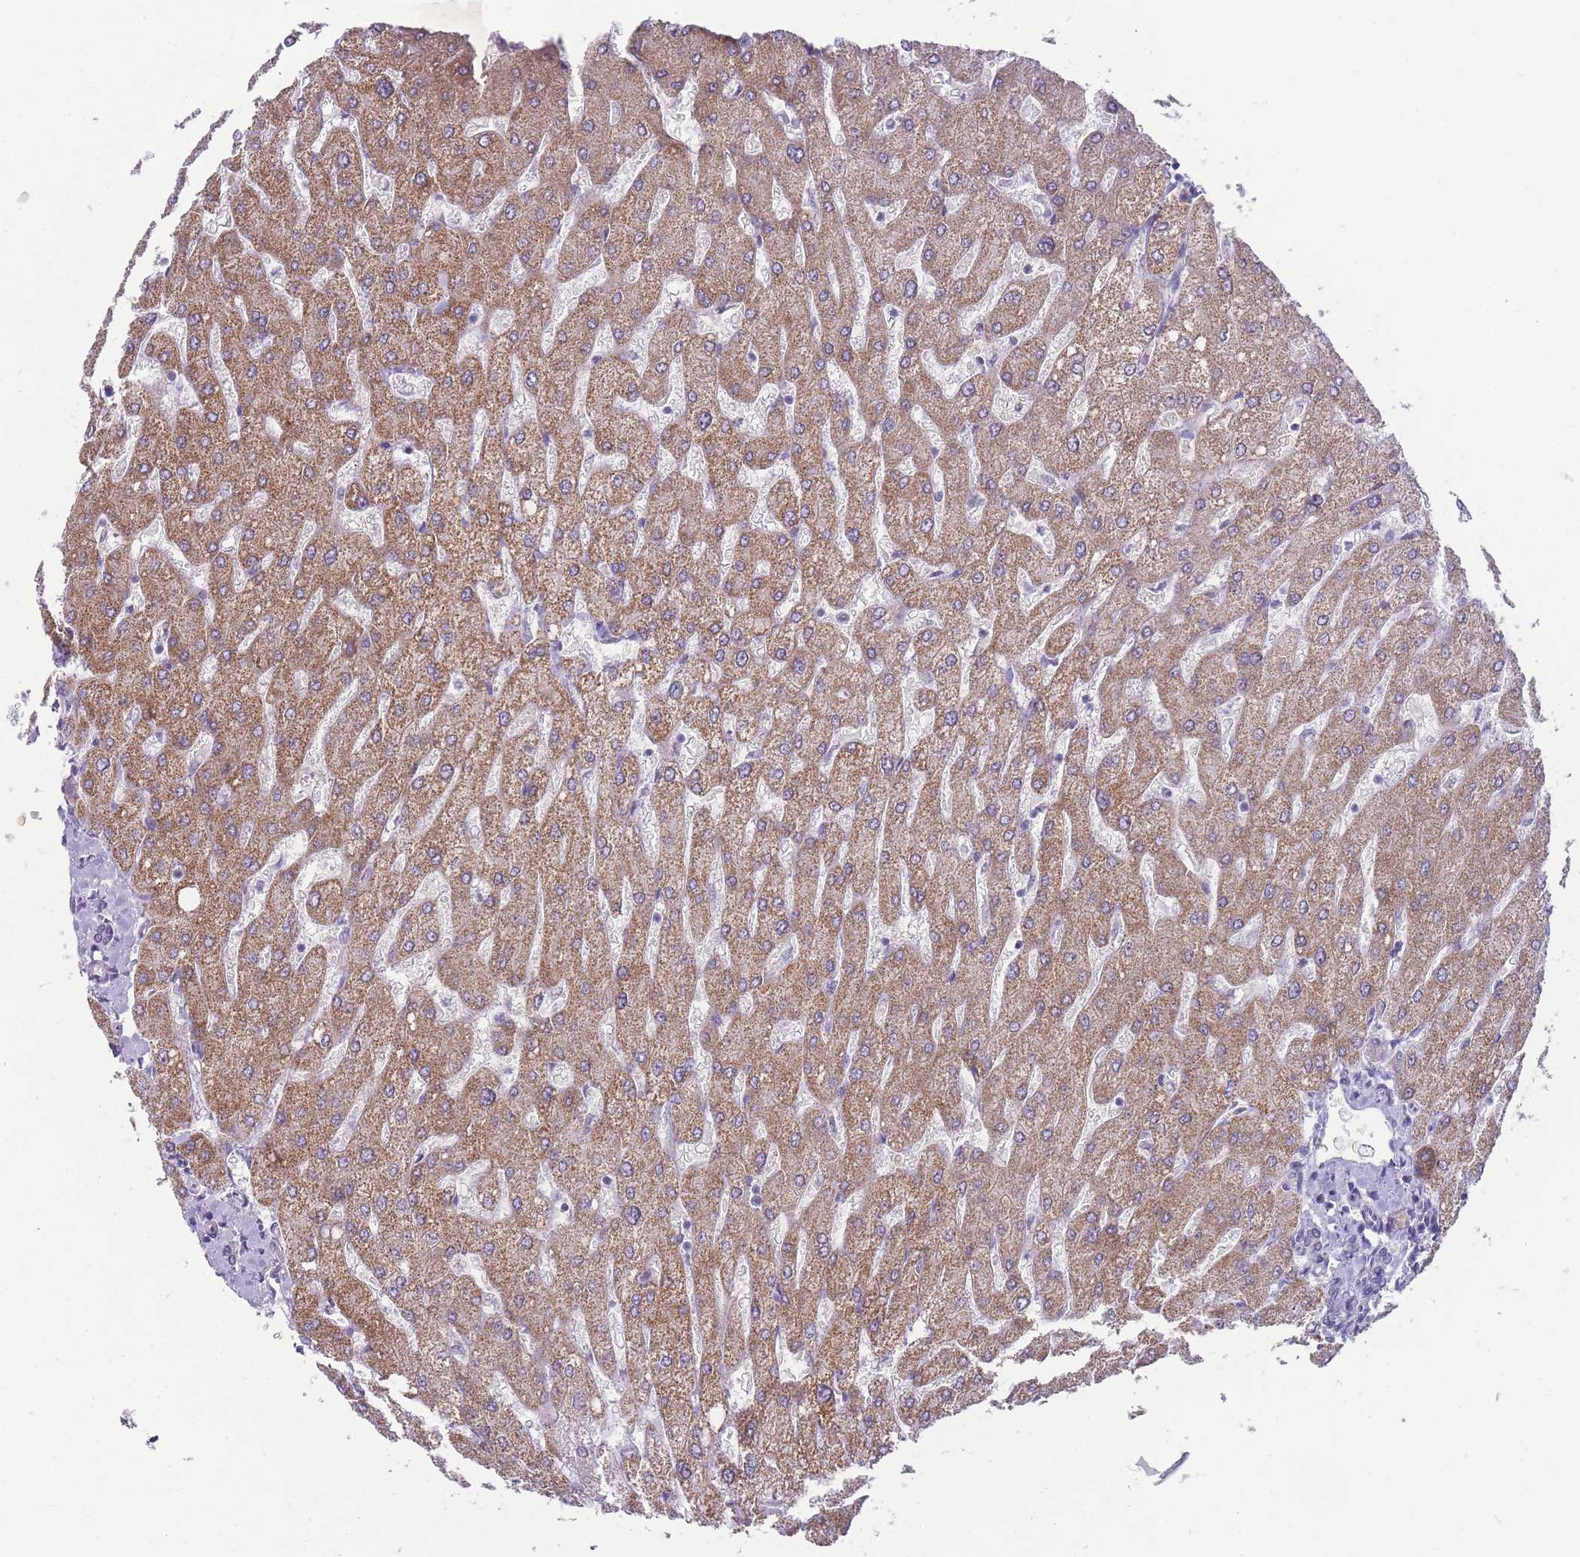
{"staining": {"intensity": "negative", "quantity": "none", "location": "none"}, "tissue": "liver", "cell_type": "Cholangiocytes", "image_type": "normal", "snomed": [{"axis": "morphology", "description": "Normal tissue, NOS"}, {"axis": "topography", "description": "Liver"}], "caption": "Cholangiocytes show no significant protein staining in benign liver.", "gene": "NELL1", "patient": {"sex": "male", "age": 55}}